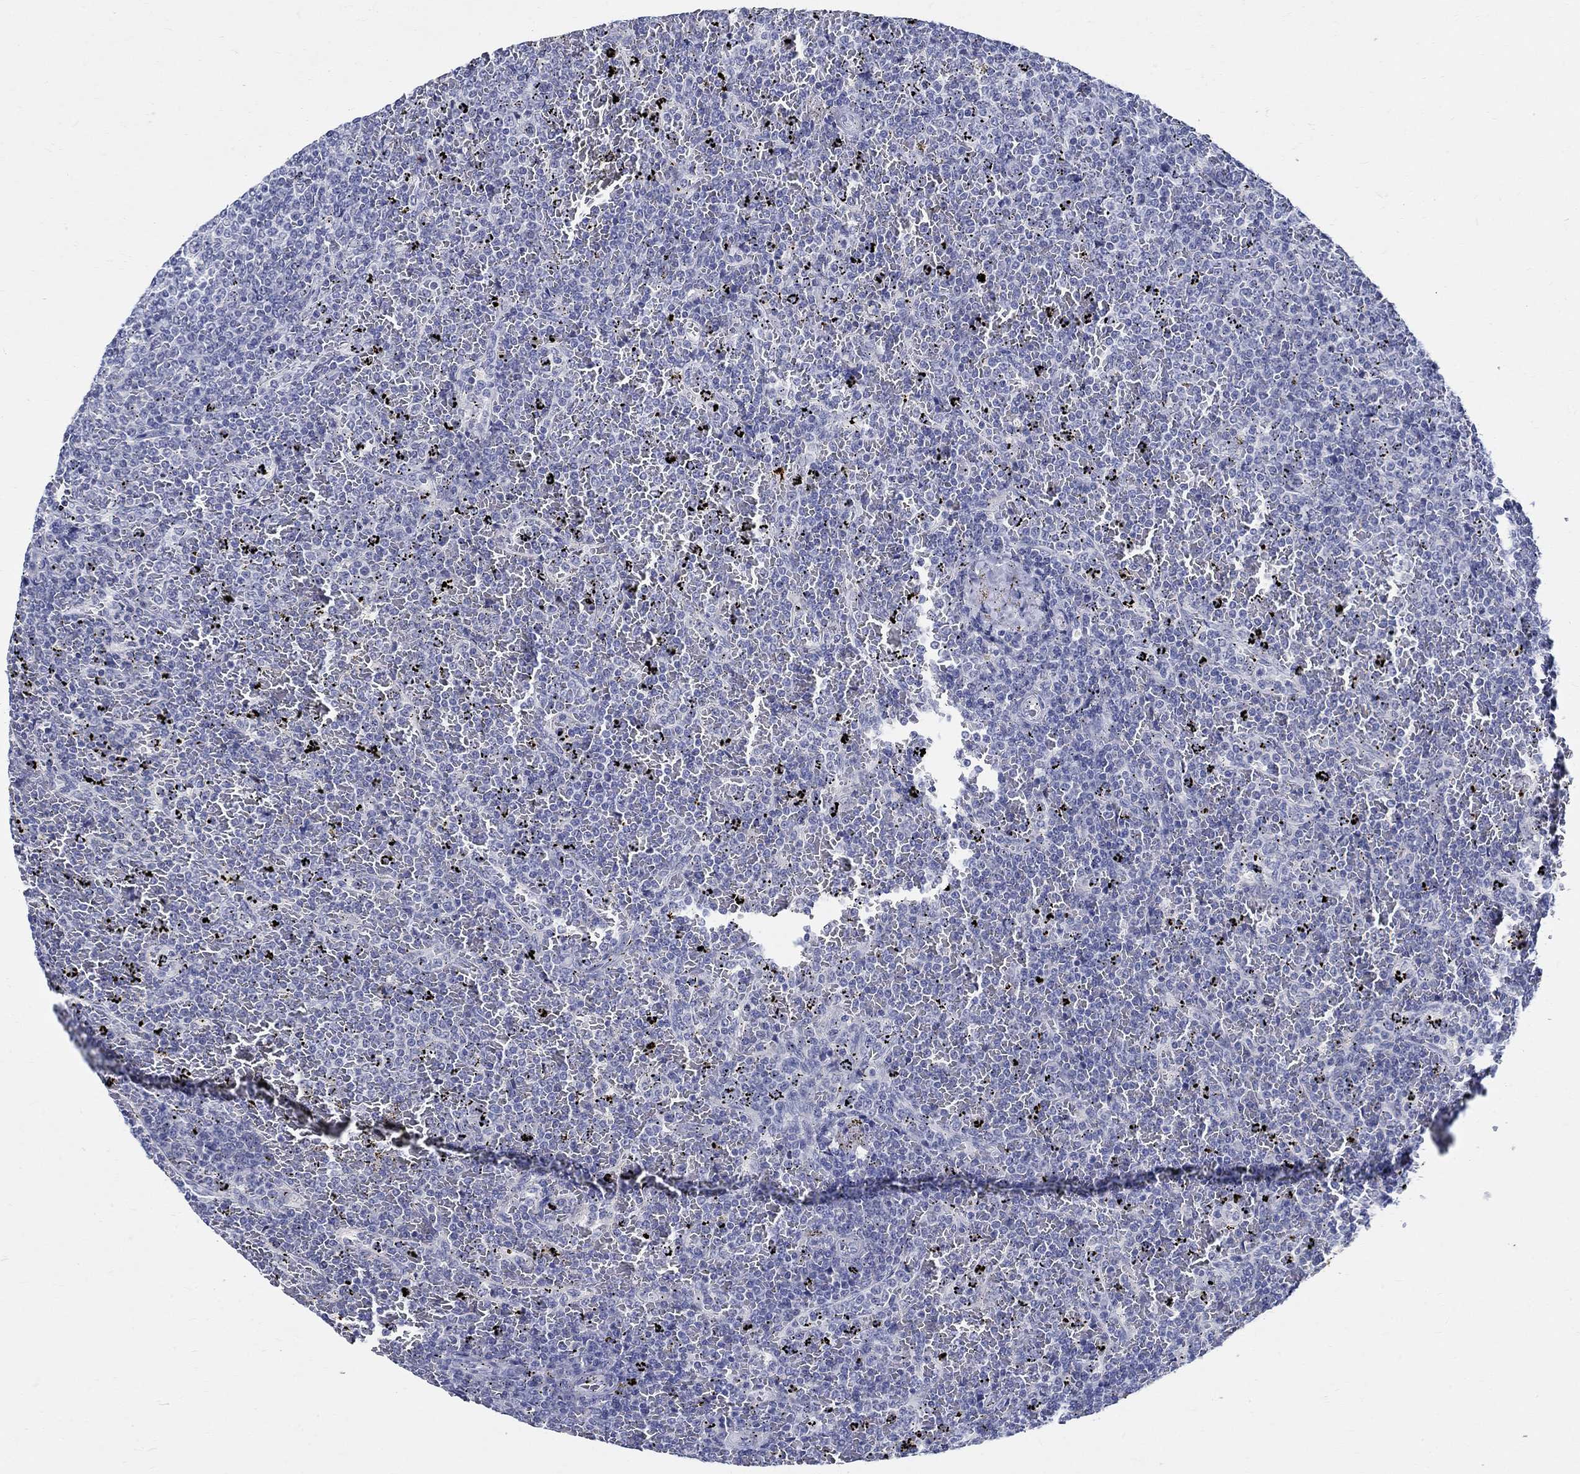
{"staining": {"intensity": "negative", "quantity": "none", "location": "none"}, "tissue": "lymphoma", "cell_type": "Tumor cells", "image_type": "cancer", "snomed": [{"axis": "morphology", "description": "Malignant lymphoma, non-Hodgkin's type, Low grade"}, {"axis": "topography", "description": "Spleen"}], "caption": "Micrograph shows no protein expression in tumor cells of lymphoma tissue.", "gene": "CETN1", "patient": {"sex": "female", "age": 77}}